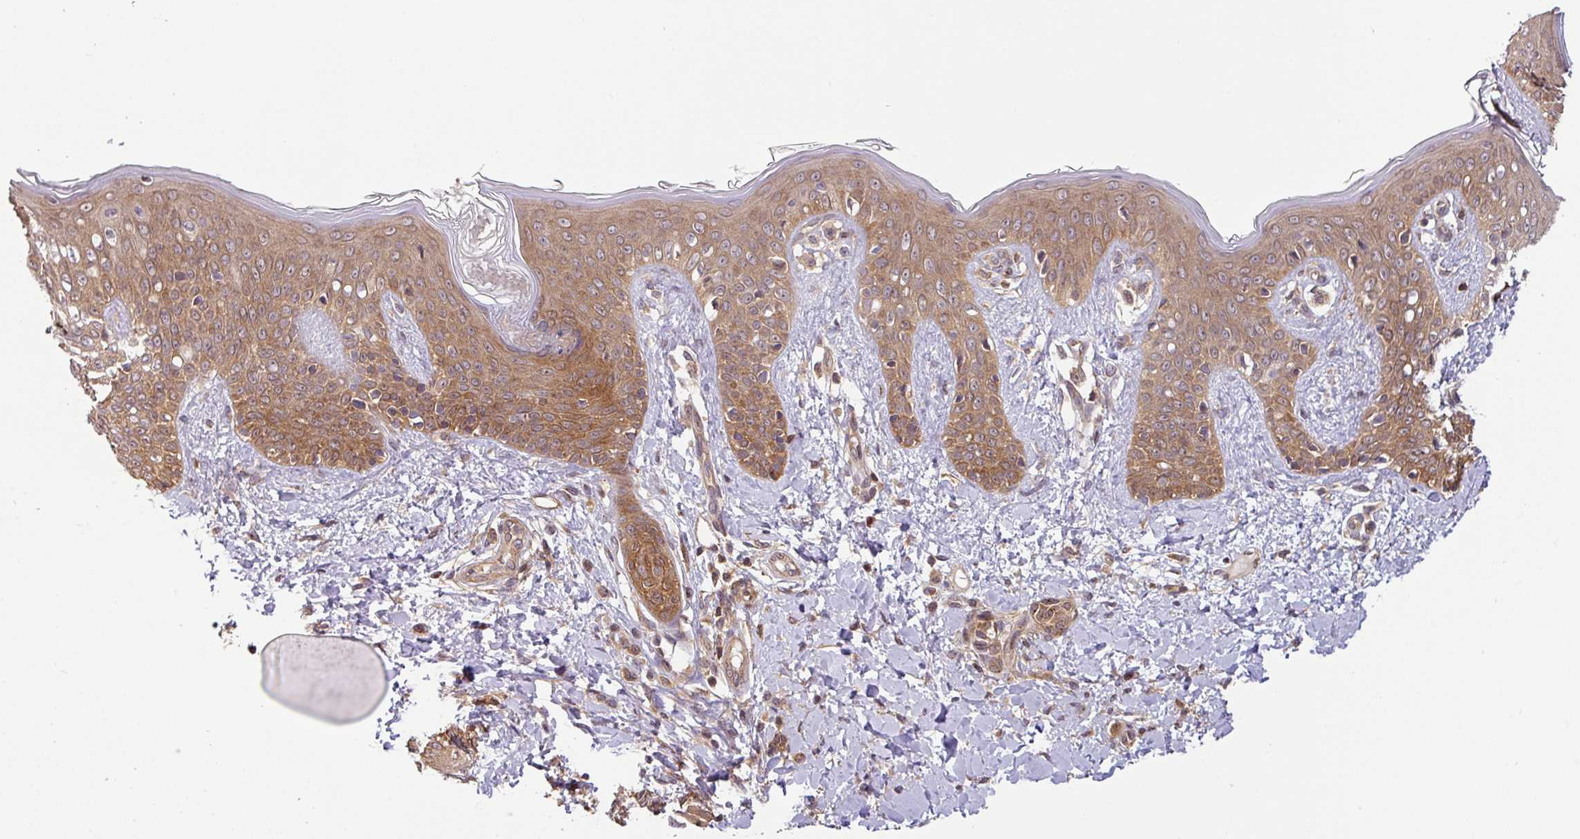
{"staining": {"intensity": "moderate", "quantity": ">75%", "location": "cytoplasmic/membranous"}, "tissue": "skin", "cell_type": "Fibroblasts", "image_type": "normal", "snomed": [{"axis": "morphology", "description": "Normal tissue, NOS"}, {"axis": "topography", "description": "Skin"}], "caption": "Unremarkable skin exhibits moderate cytoplasmic/membranous positivity in about >75% of fibroblasts, visualized by immunohistochemistry.", "gene": "SHB", "patient": {"sex": "male", "age": 16}}